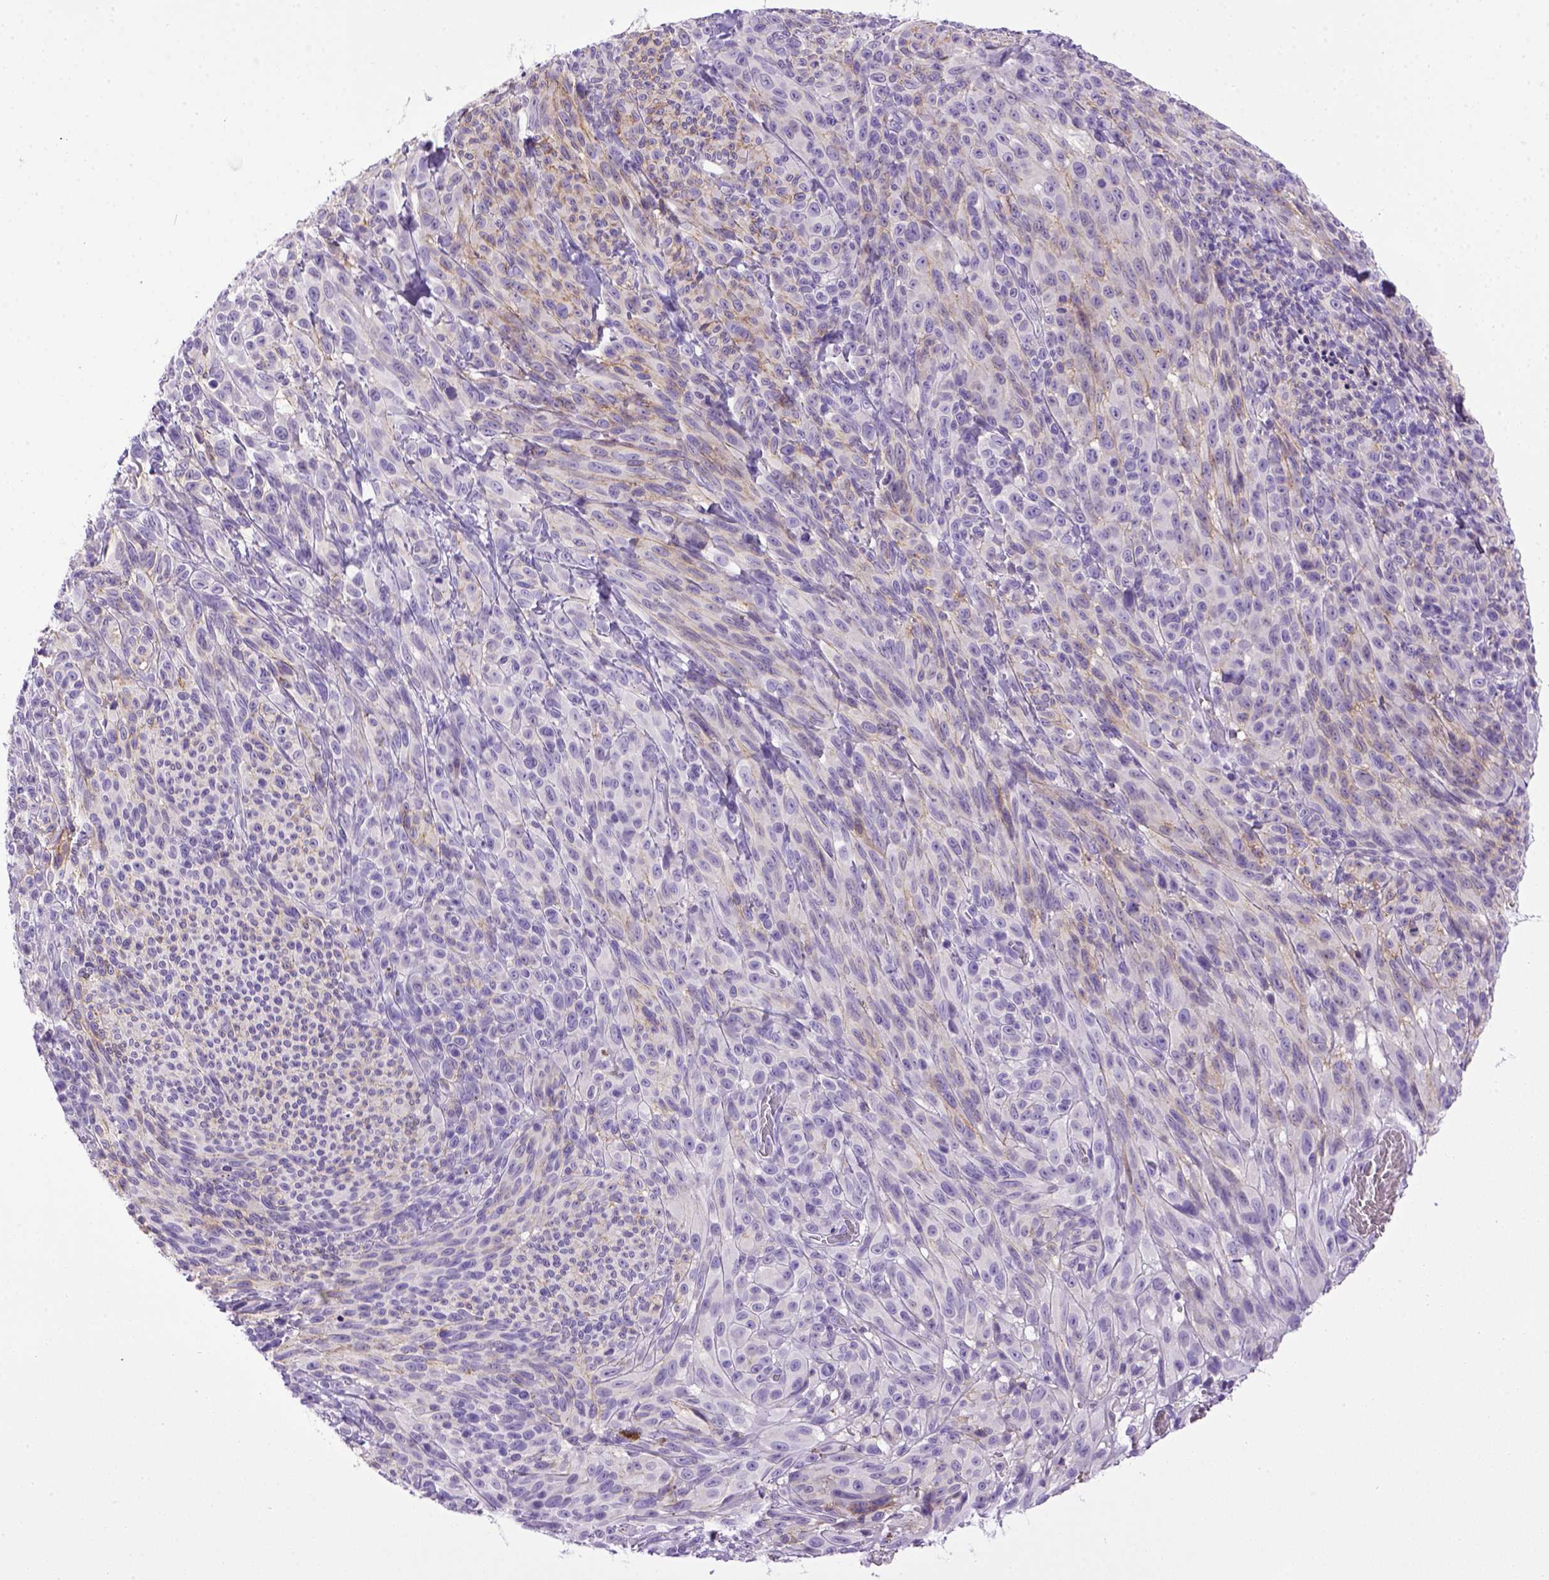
{"staining": {"intensity": "negative", "quantity": "none", "location": "none"}, "tissue": "melanoma", "cell_type": "Tumor cells", "image_type": "cancer", "snomed": [{"axis": "morphology", "description": "Malignant melanoma, NOS"}, {"axis": "topography", "description": "Skin"}], "caption": "Tumor cells are negative for protein expression in human melanoma.", "gene": "CDH1", "patient": {"sex": "male", "age": 83}}